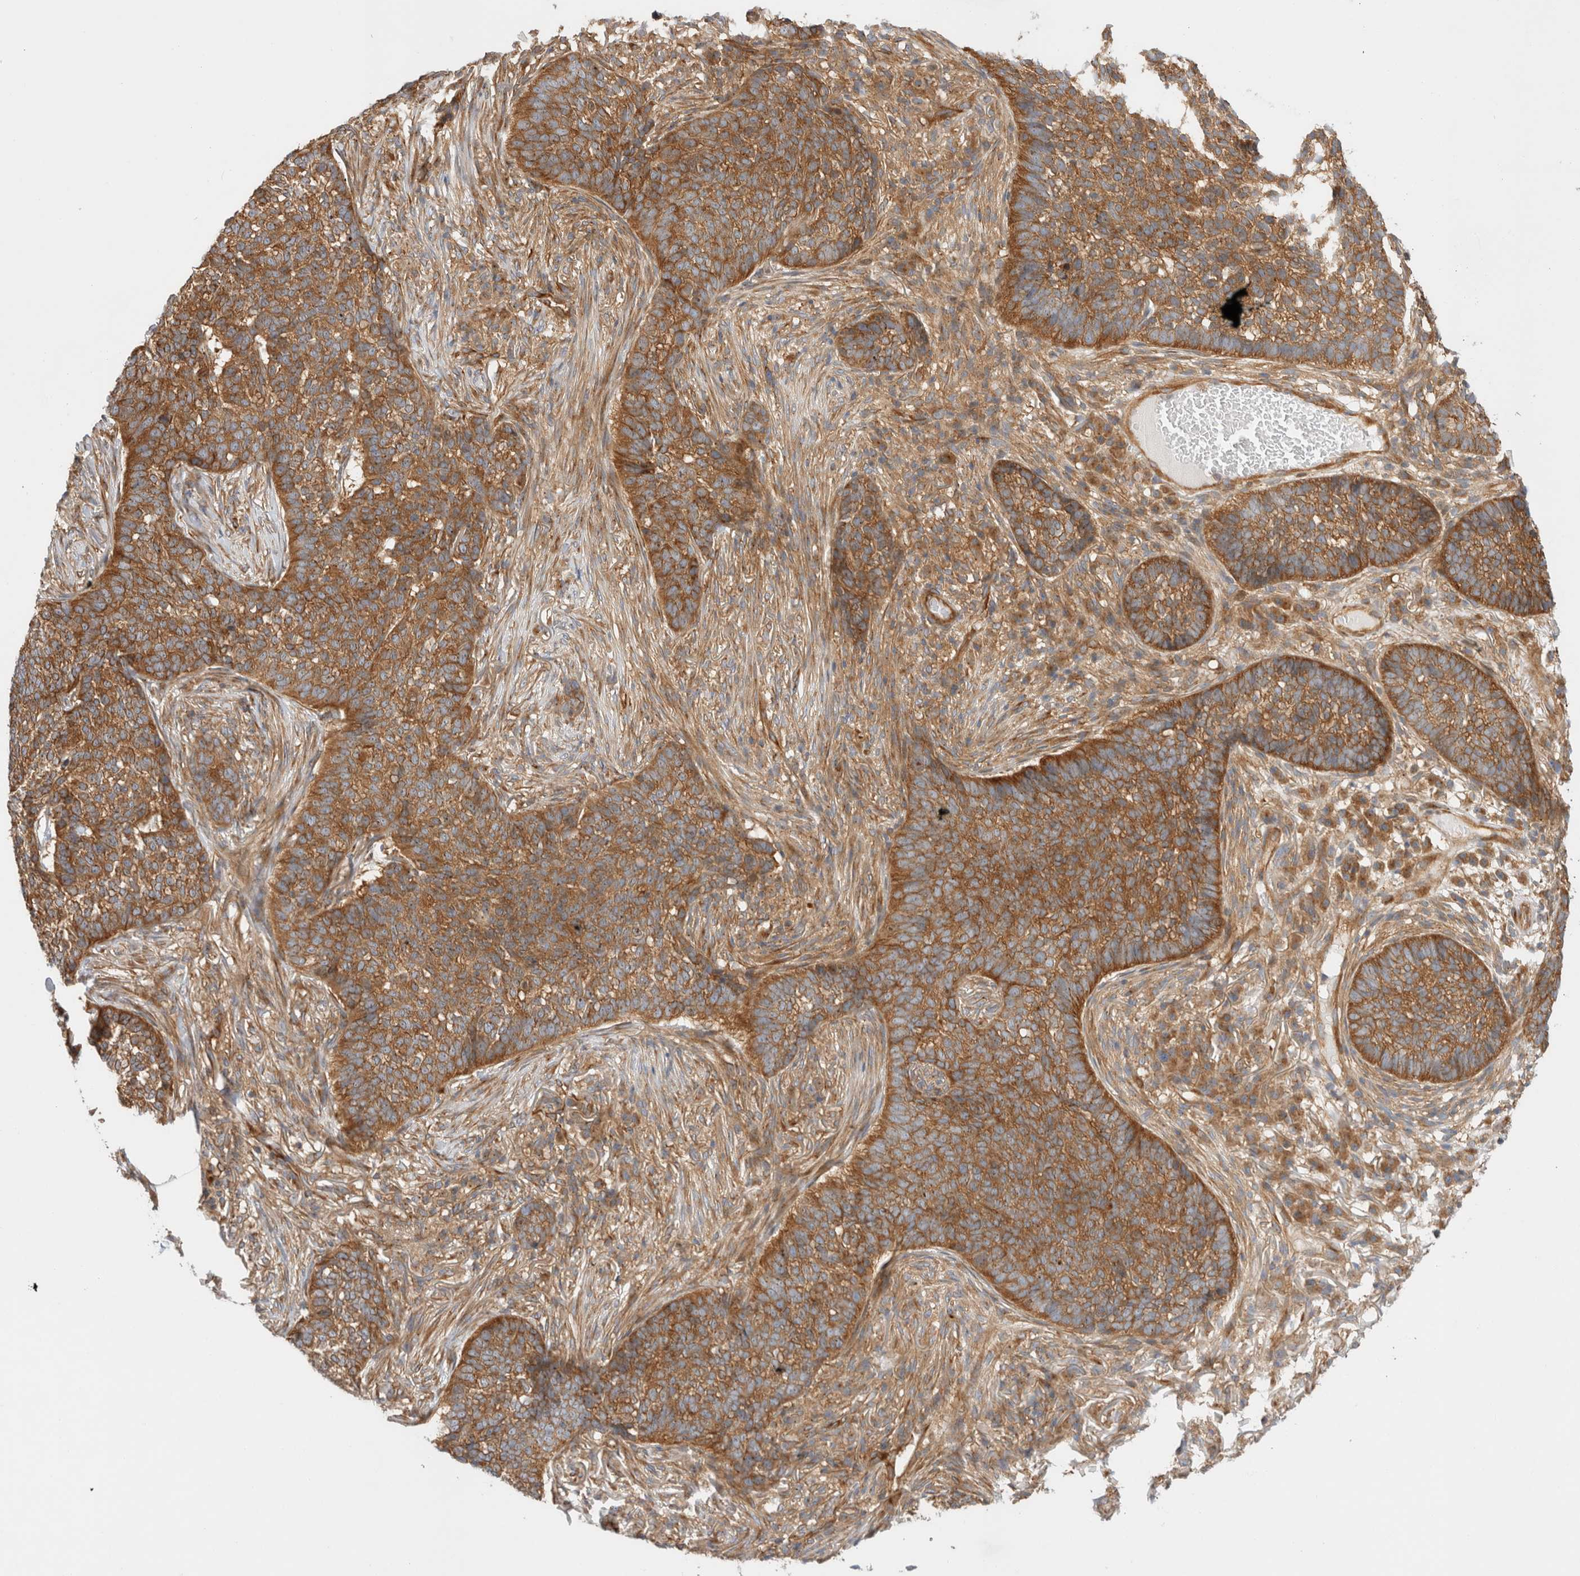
{"staining": {"intensity": "moderate", "quantity": ">75%", "location": "cytoplasmic/membranous"}, "tissue": "skin cancer", "cell_type": "Tumor cells", "image_type": "cancer", "snomed": [{"axis": "morphology", "description": "Basal cell carcinoma"}, {"axis": "topography", "description": "Skin"}], "caption": "Skin cancer (basal cell carcinoma) stained with immunohistochemistry reveals moderate cytoplasmic/membranous staining in about >75% of tumor cells. (Stains: DAB (3,3'-diaminobenzidine) in brown, nuclei in blue, Microscopy: brightfield microscopy at high magnification).", "gene": "GPR150", "patient": {"sex": "male", "age": 85}}